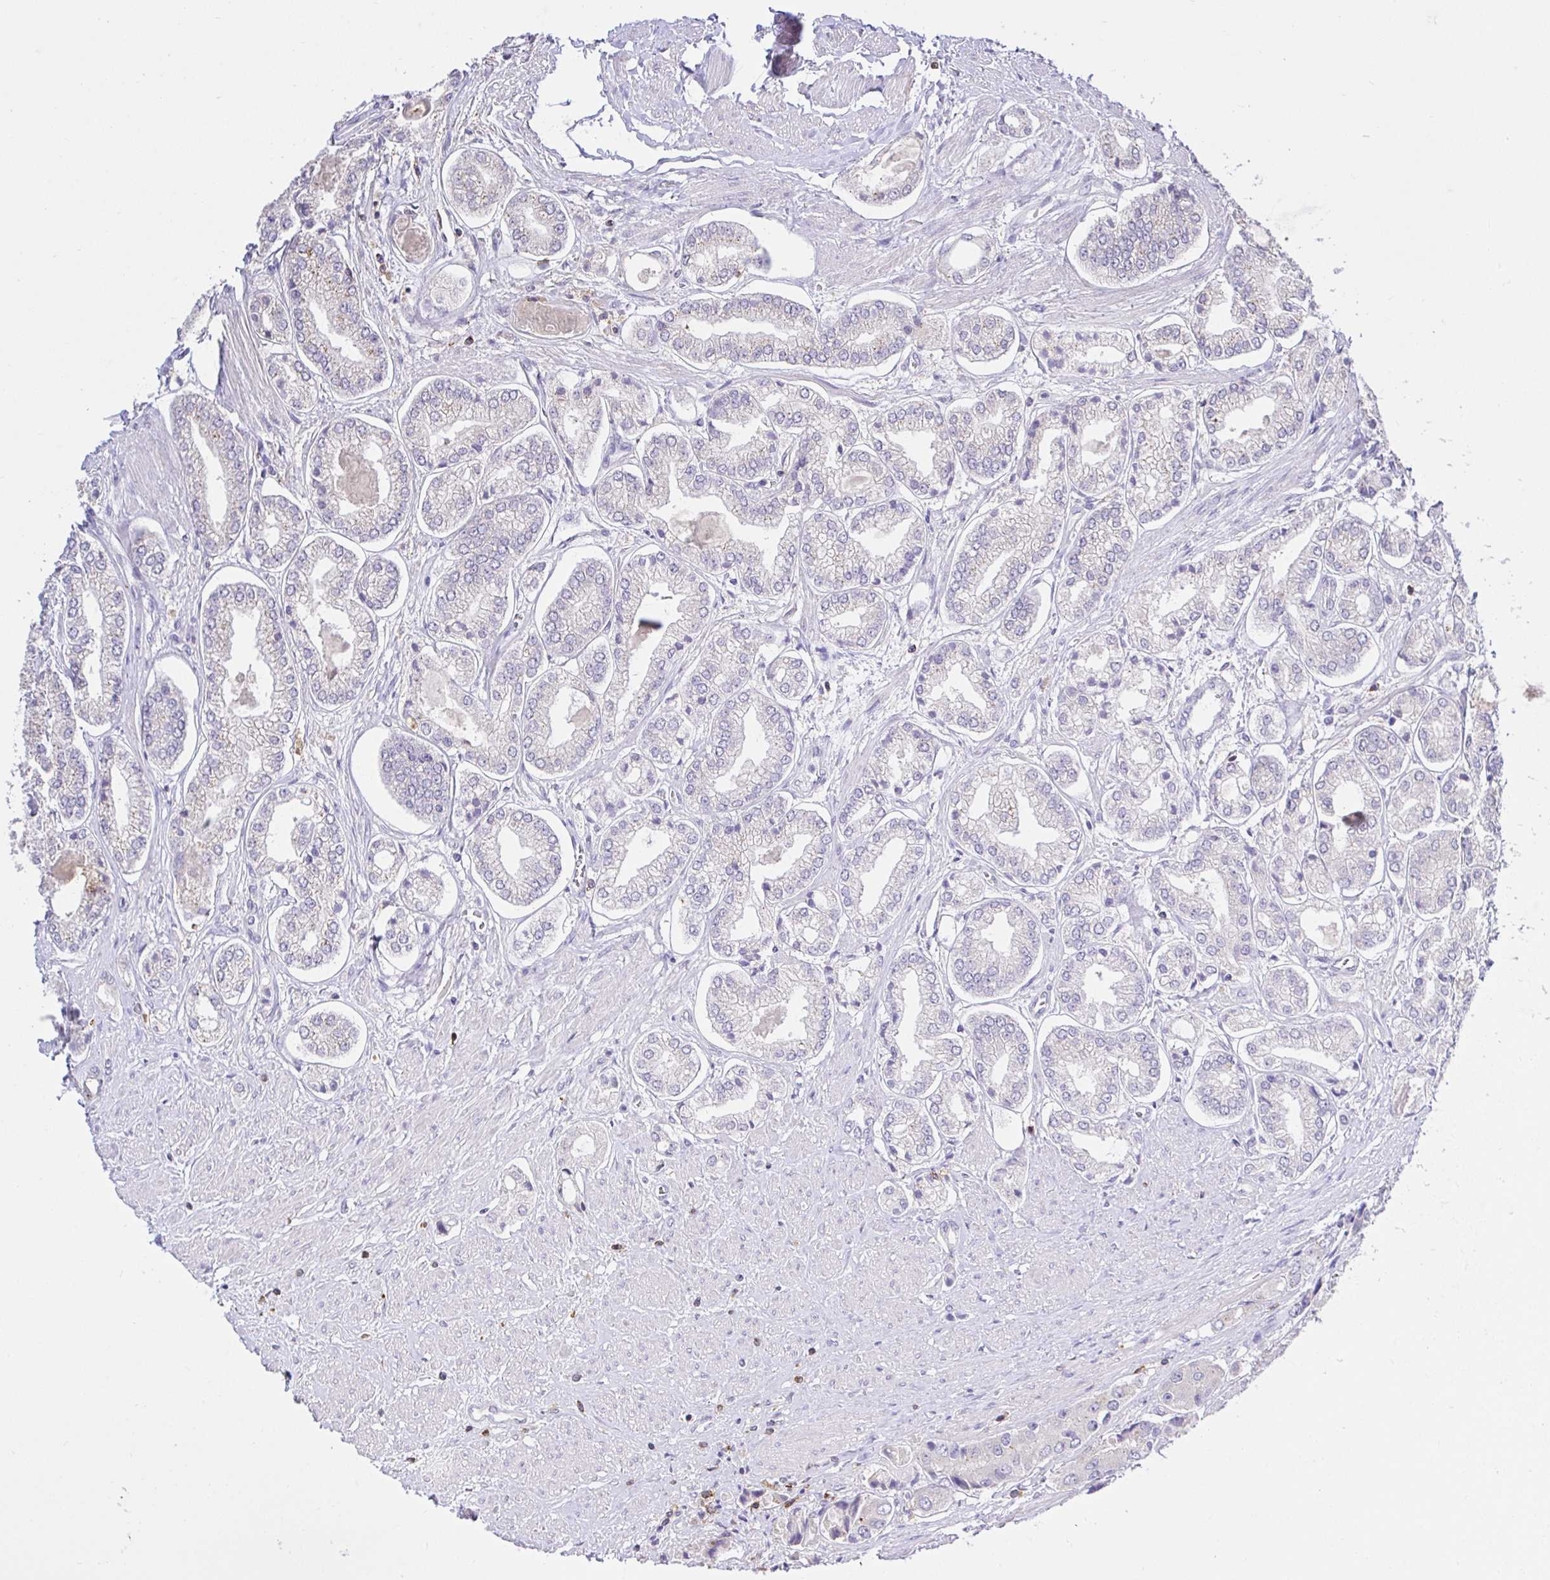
{"staining": {"intensity": "negative", "quantity": "none", "location": "none"}, "tissue": "prostate cancer", "cell_type": "Tumor cells", "image_type": "cancer", "snomed": [{"axis": "morphology", "description": "Adenocarcinoma, Low grade"}, {"axis": "topography", "description": "Prostate"}], "caption": "DAB immunohistochemical staining of human low-grade adenocarcinoma (prostate) demonstrates no significant positivity in tumor cells.", "gene": "SKAP1", "patient": {"sex": "male", "age": 69}}